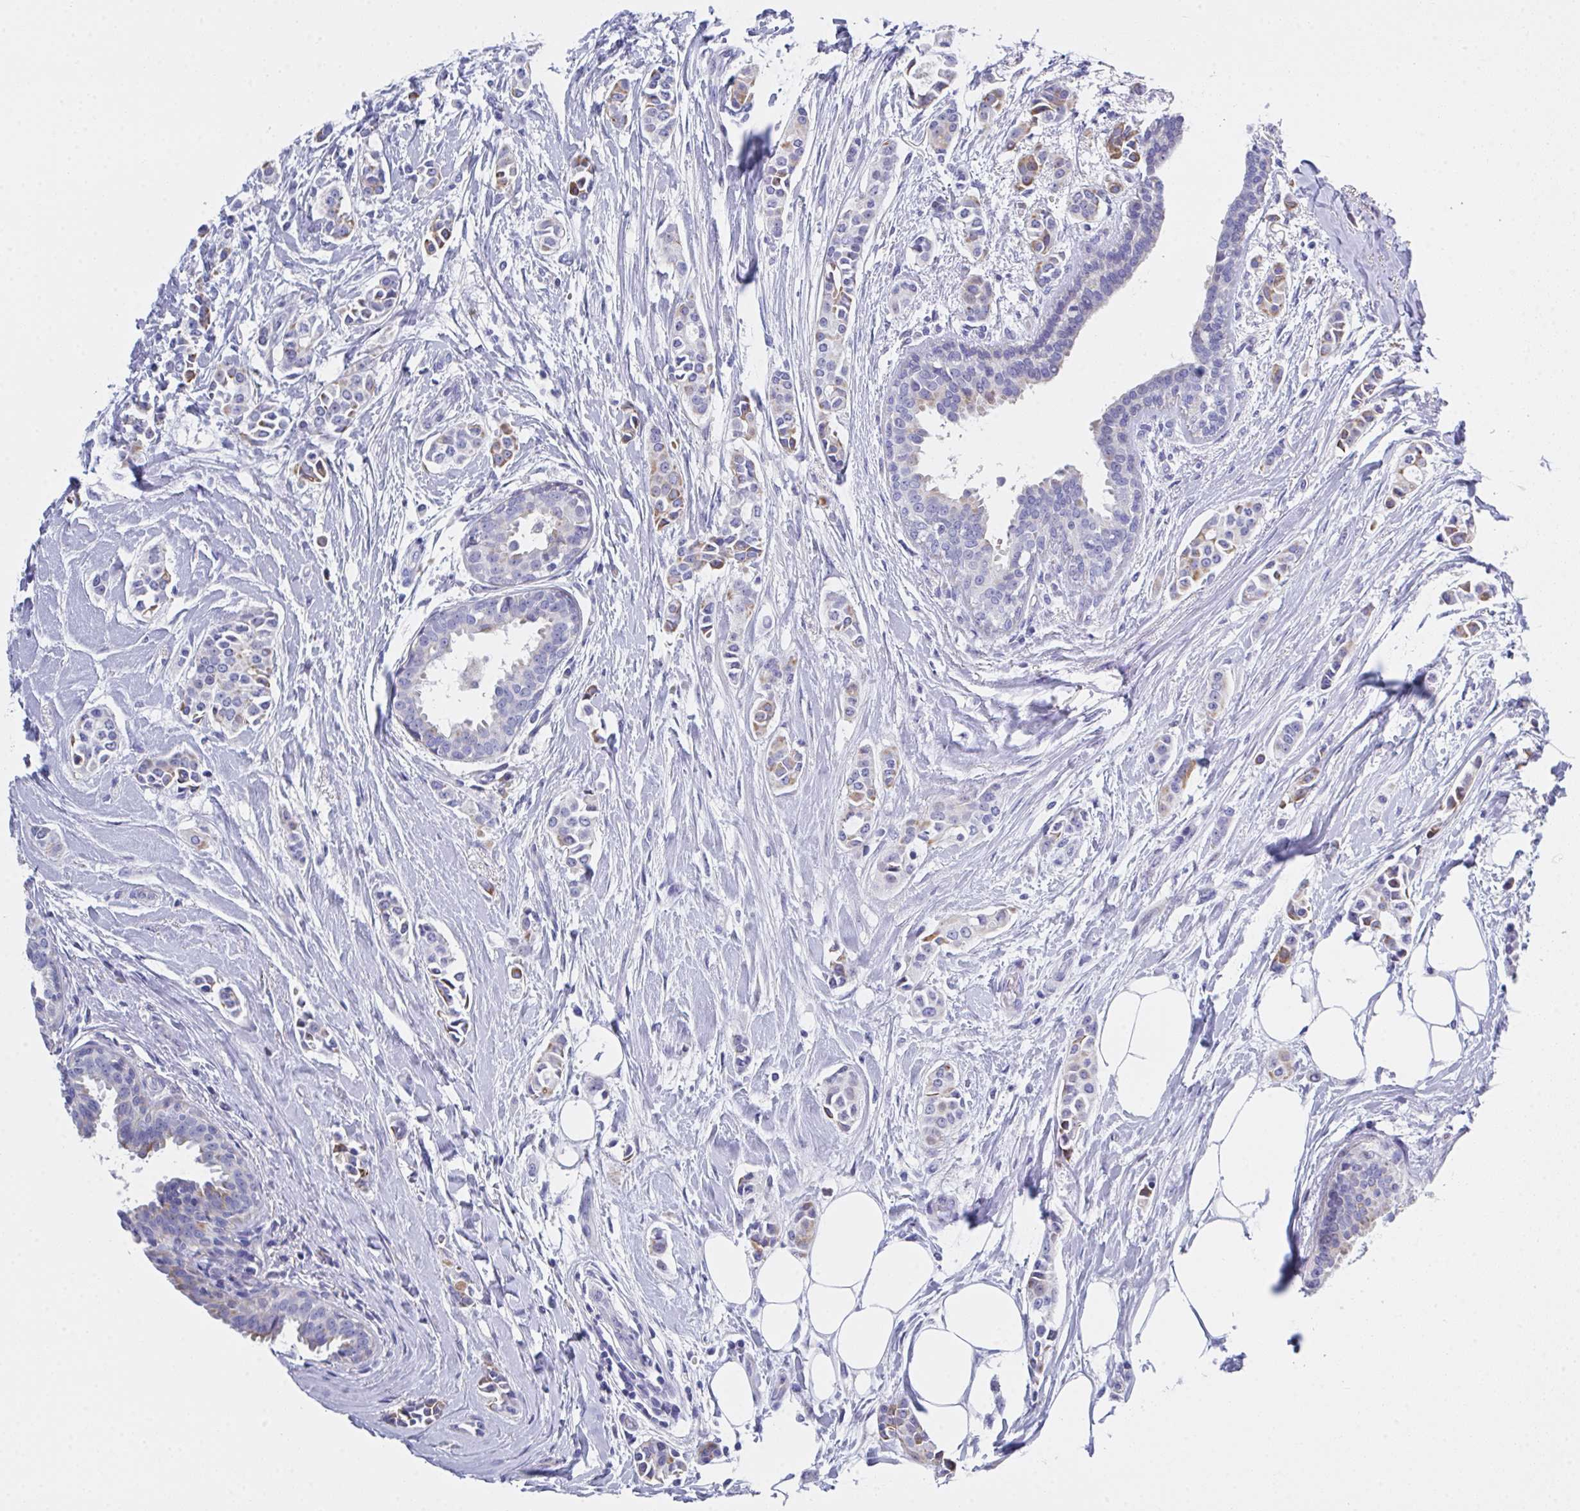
{"staining": {"intensity": "moderate", "quantity": "25%-75%", "location": "cytoplasmic/membranous"}, "tissue": "breast cancer", "cell_type": "Tumor cells", "image_type": "cancer", "snomed": [{"axis": "morphology", "description": "Duct carcinoma"}, {"axis": "topography", "description": "Breast"}], "caption": "This is a photomicrograph of immunohistochemistry (IHC) staining of invasive ductal carcinoma (breast), which shows moderate positivity in the cytoplasmic/membranous of tumor cells.", "gene": "FBXO47", "patient": {"sex": "female", "age": 64}}